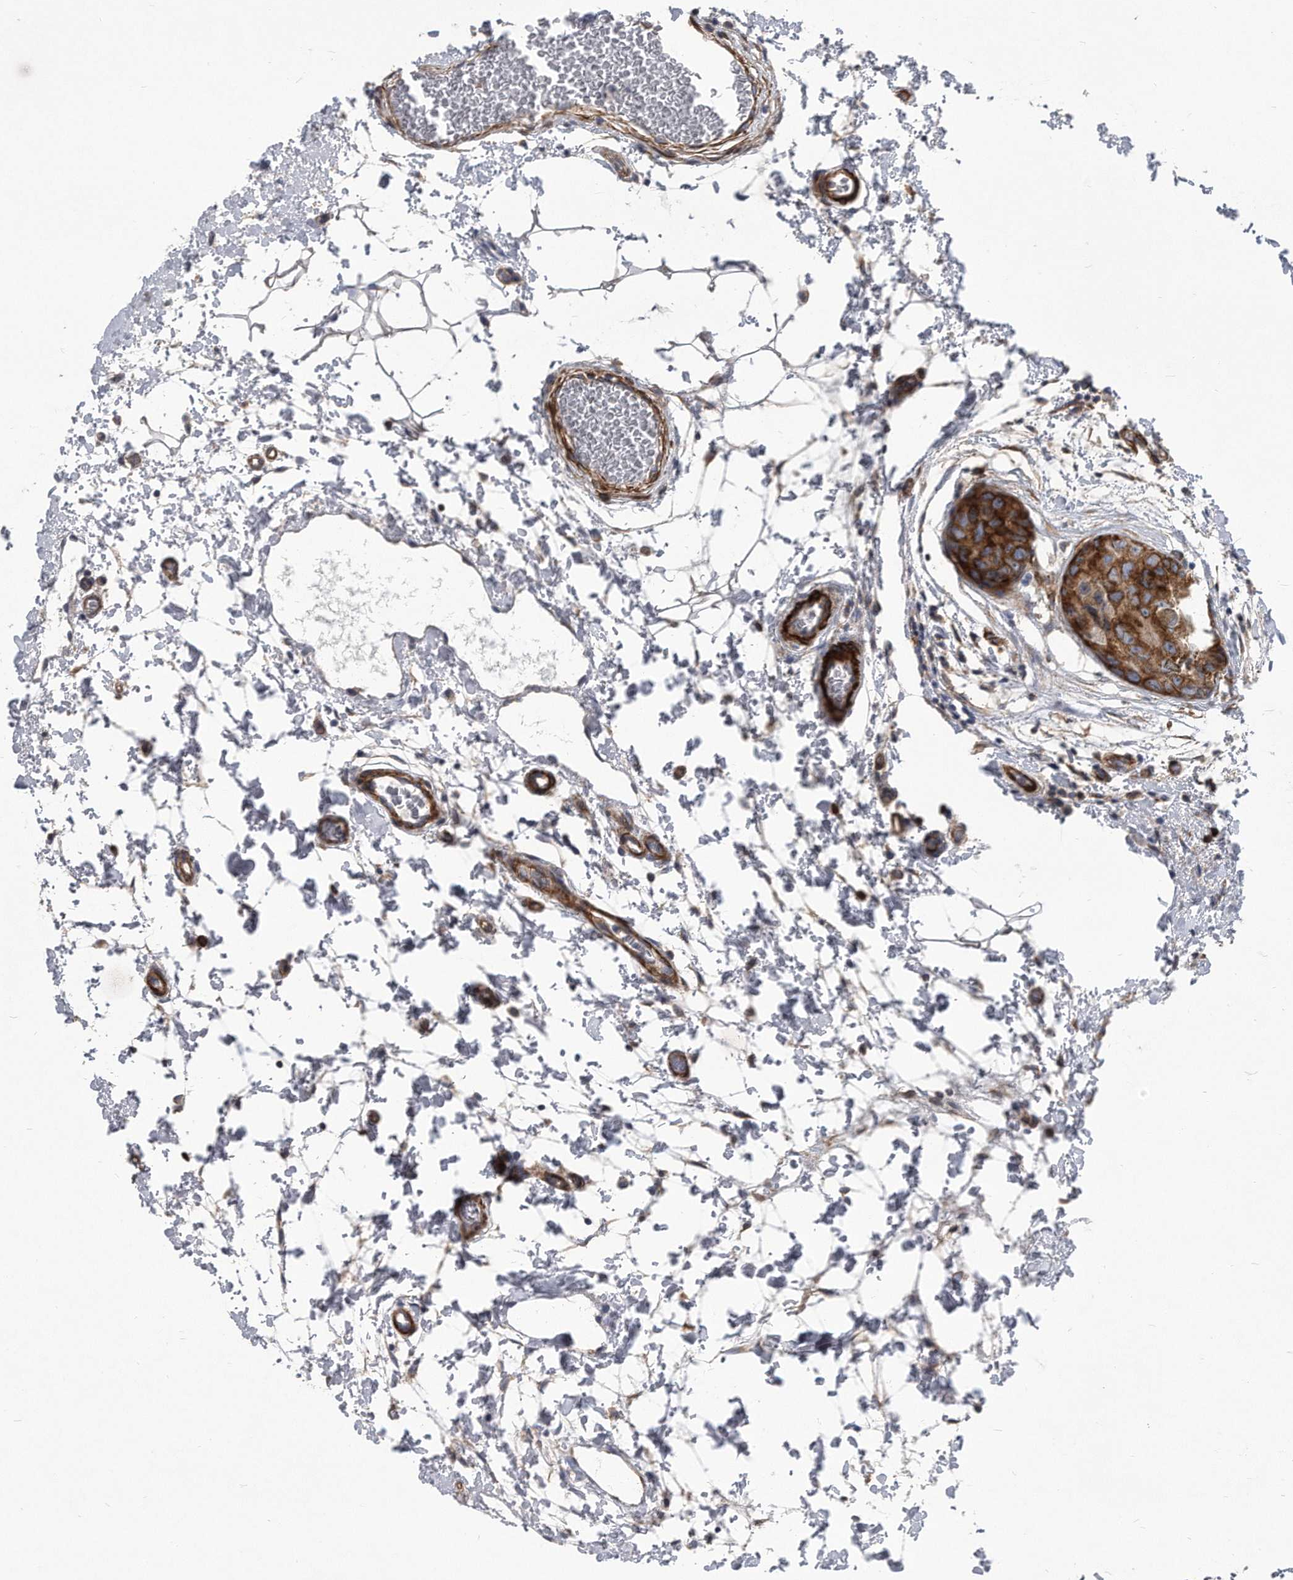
{"staining": {"intensity": "strong", "quantity": ">75%", "location": "cytoplasmic/membranous"}, "tissue": "breast cancer", "cell_type": "Tumor cells", "image_type": "cancer", "snomed": [{"axis": "morphology", "description": "Duct carcinoma"}, {"axis": "topography", "description": "Breast"}], "caption": "Immunohistochemical staining of human breast cancer (intraductal carcinoma) reveals high levels of strong cytoplasmic/membranous positivity in approximately >75% of tumor cells.", "gene": "EIF2B4", "patient": {"sex": "female", "age": 62}}